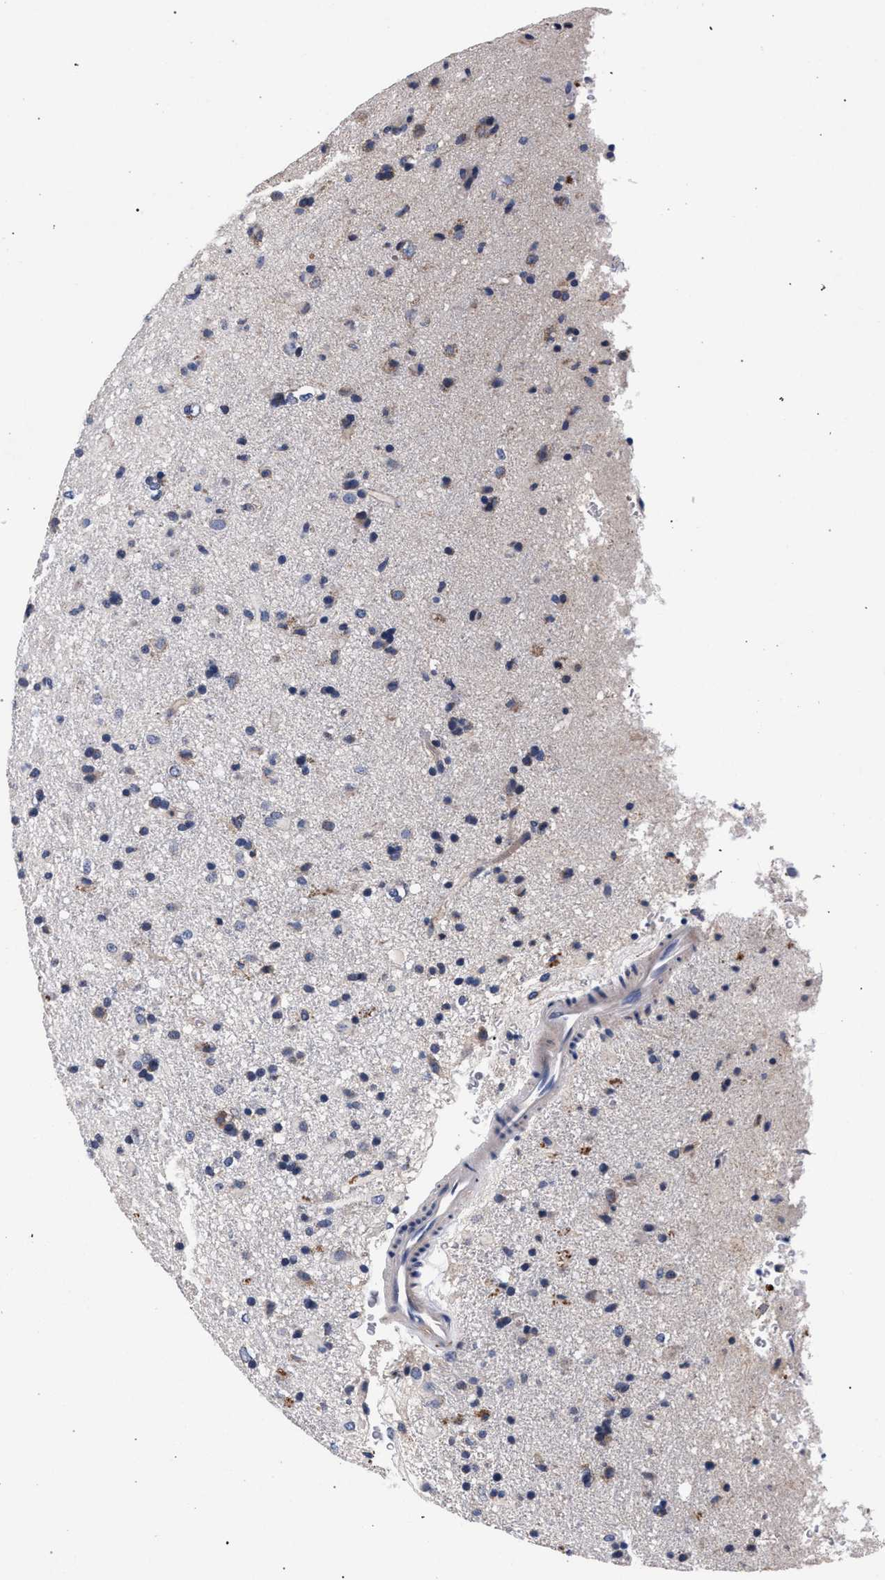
{"staining": {"intensity": "weak", "quantity": "<25%", "location": "cytoplasmic/membranous"}, "tissue": "glioma", "cell_type": "Tumor cells", "image_type": "cancer", "snomed": [{"axis": "morphology", "description": "Glioma, malignant, Low grade"}, {"axis": "topography", "description": "Brain"}], "caption": "There is no significant expression in tumor cells of malignant low-grade glioma.", "gene": "ACOX1", "patient": {"sex": "male", "age": 65}}